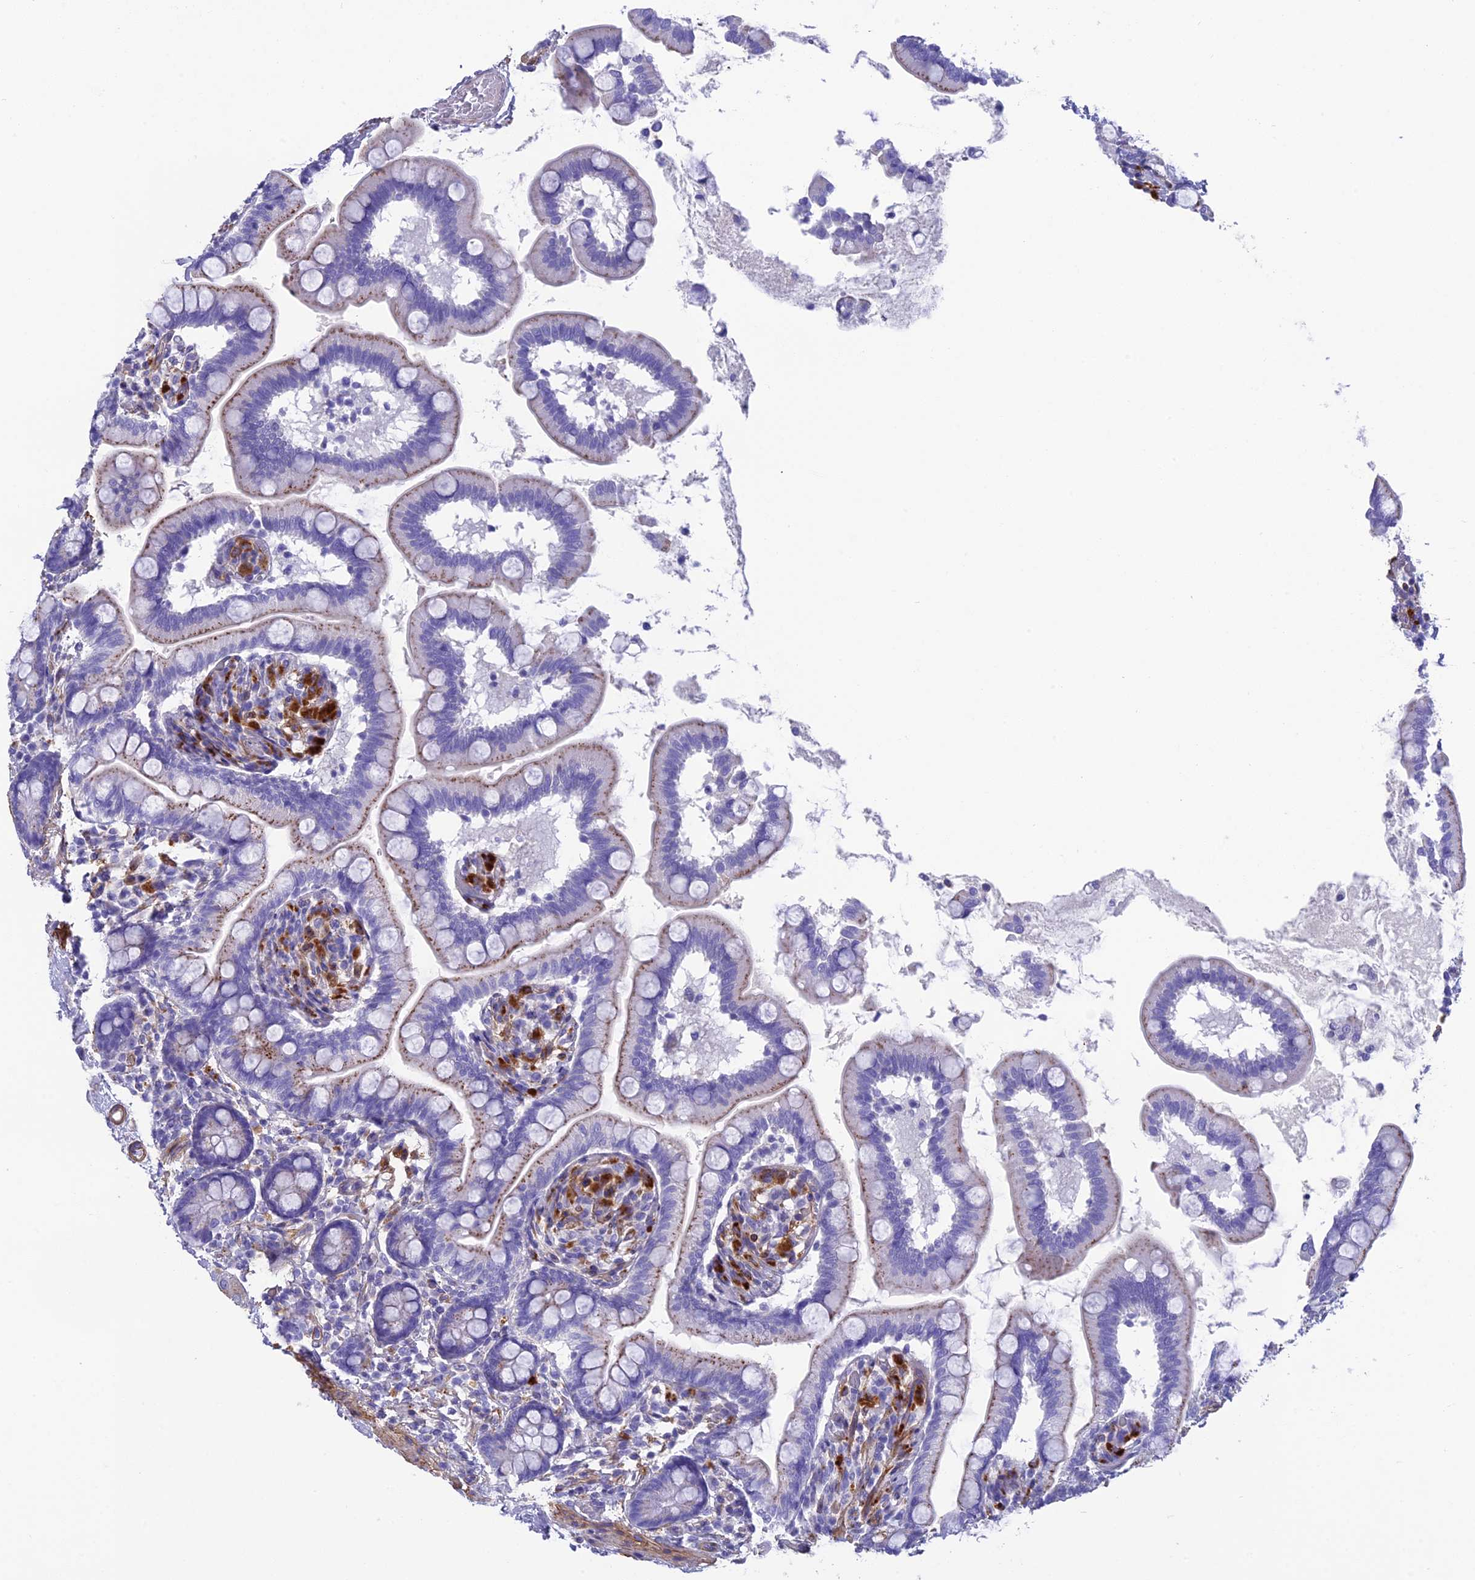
{"staining": {"intensity": "moderate", "quantity": "25%-75%", "location": "cytoplasmic/membranous"}, "tissue": "small intestine", "cell_type": "Glandular cells", "image_type": "normal", "snomed": [{"axis": "morphology", "description": "Normal tissue, NOS"}, {"axis": "topography", "description": "Small intestine"}], "caption": "DAB immunohistochemical staining of benign human small intestine reveals moderate cytoplasmic/membranous protein expression in about 25%-75% of glandular cells.", "gene": "TNS1", "patient": {"sex": "female", "age": 64}}